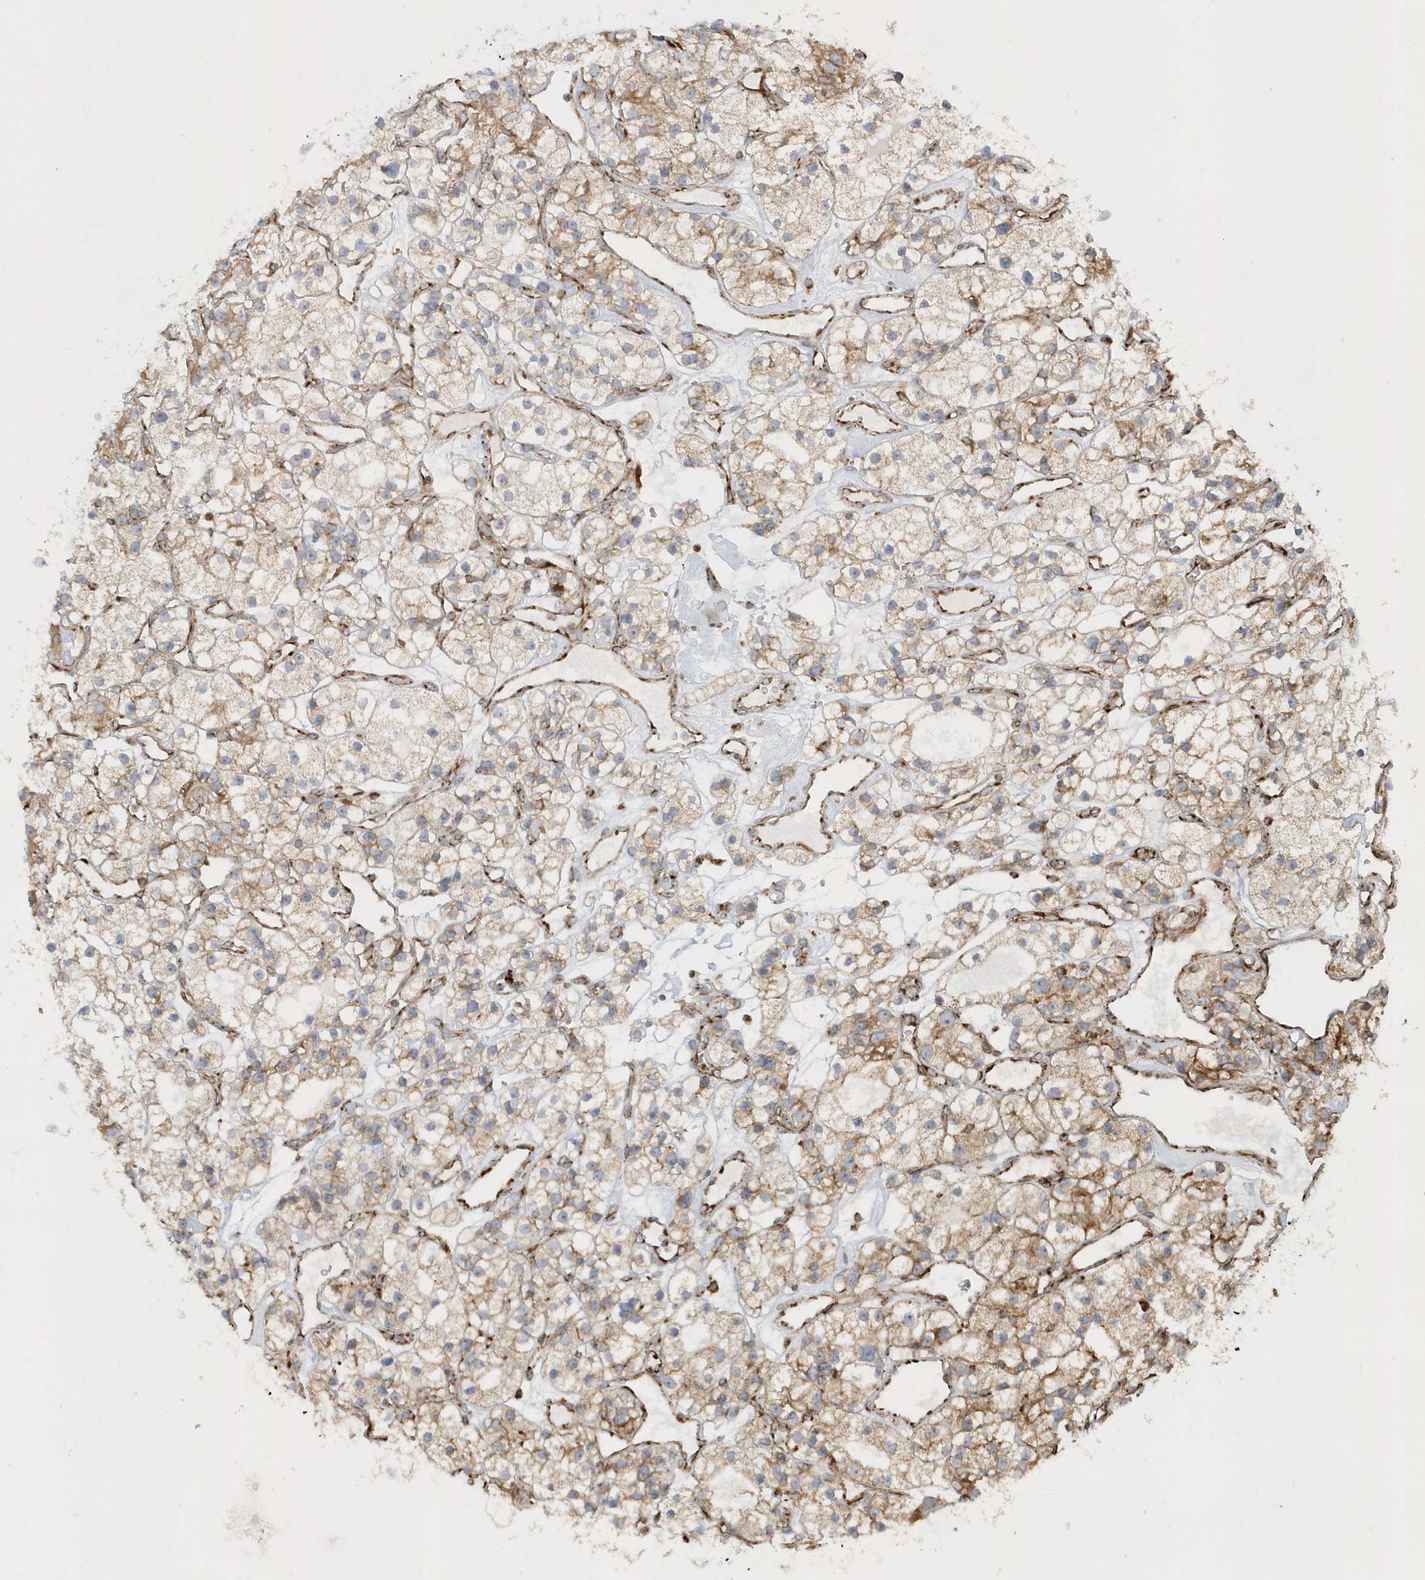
{"staining": {"intensity": "moderate", "quantity": "25%-75%", "location": "cytoplasmic/membranous"}, "tissue": "renal cancer", "cell_type": "Tumor cells", "image_type": "cancer", "snomed": [{"axis": "morphology", "description": "Adenocarcinoma, NOS"}, {"axis": "topography", "description": "Kidney"}], "caption": "Renal adenocarcinoma stained with a protein marker shows moderate staining in tumor cells.", "gene": "SH3BP2", "patient": {"sex": "female", "age": 57}}